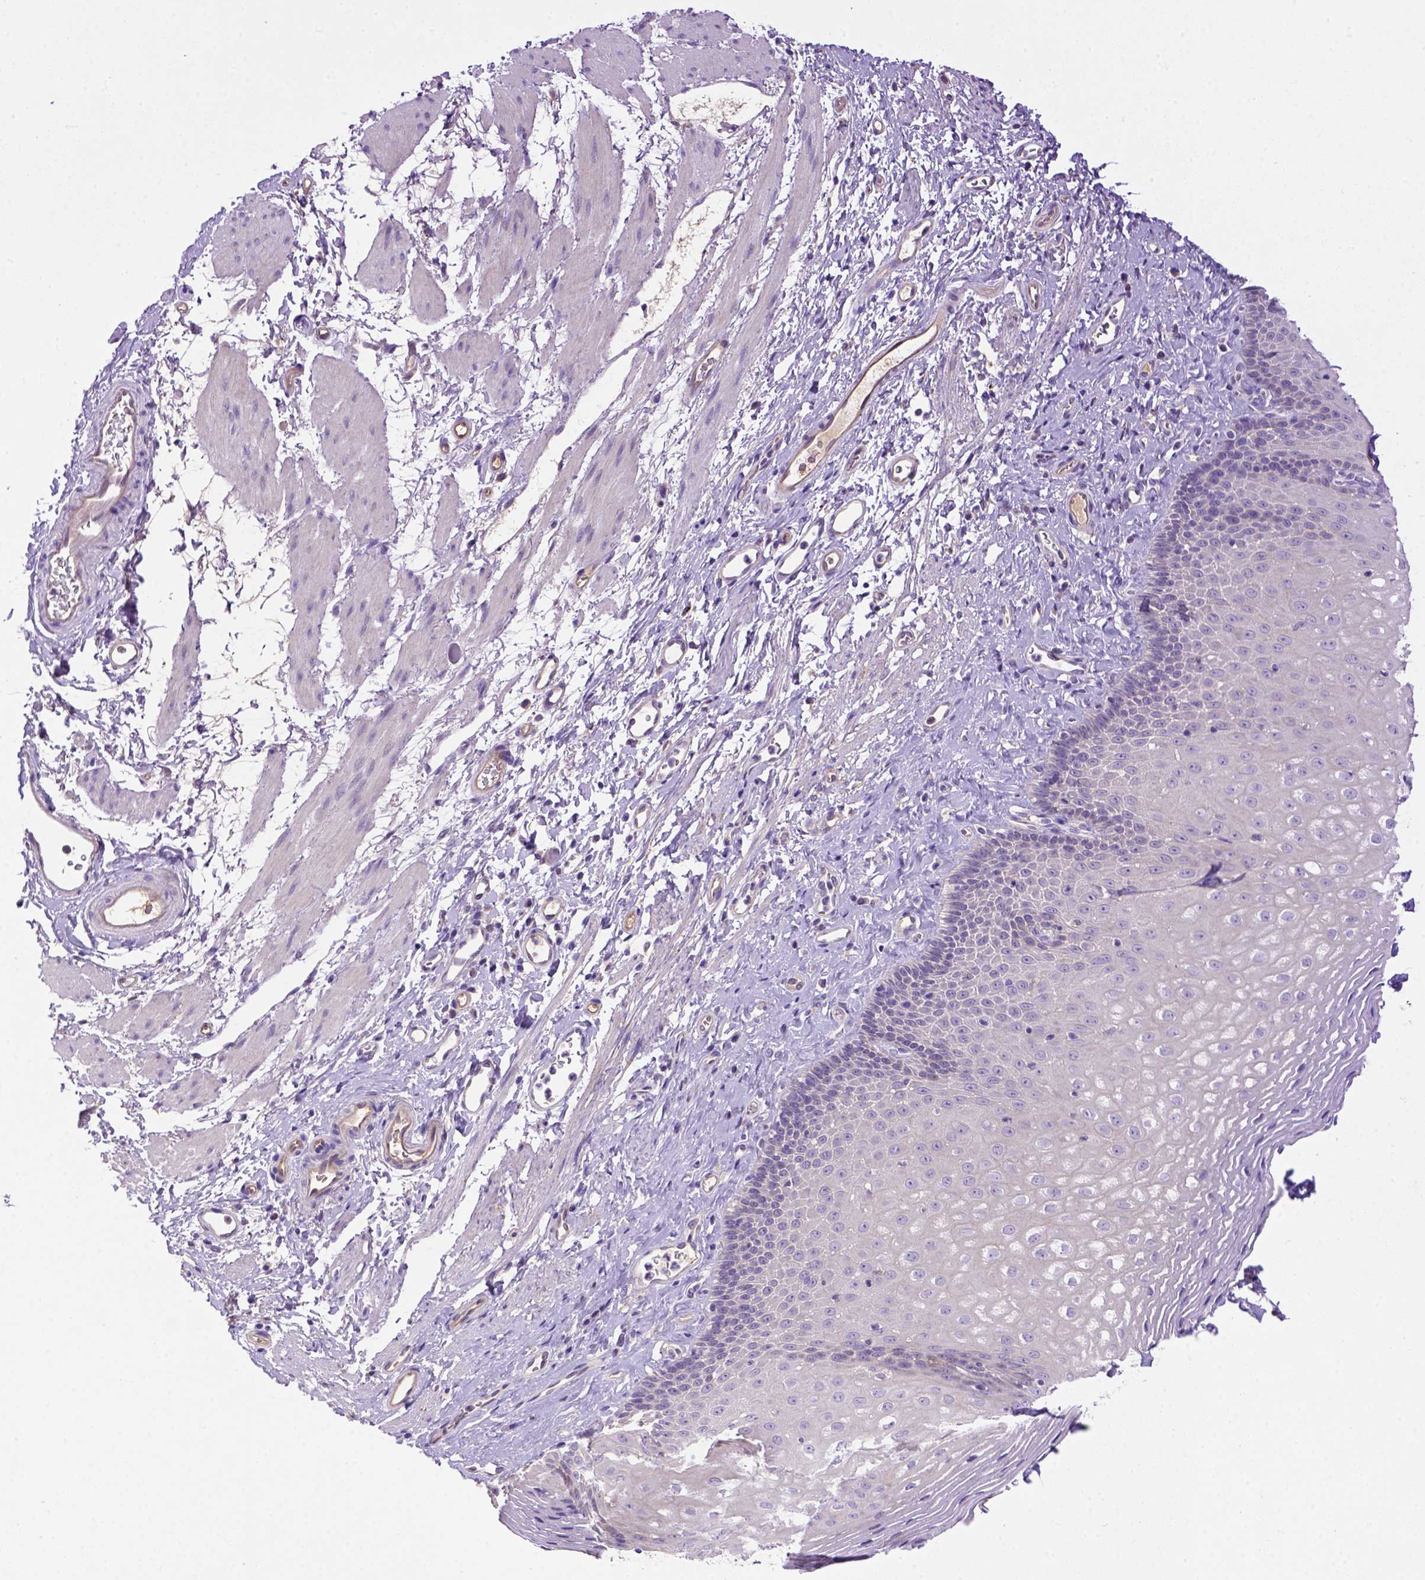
{"staining": {"intensity": "moderate", "quantity": "<25%", "location": "cytoplasmic/membranous"}, "tissue": "esophagus", "cell_type": "Squamous epithelial cells", "image_type": "normal", "snomed": [{"axis": "morphology", "description": "Normal tissue, NOS"}, {"axis": "topography", "description": "Esophagus"}], "caption": "A low amount of moderate cytoplasmic/membranous positivity is present in approximately <25% of squamous epithelial cells in normal esophagus. Immunohistochemistry (ihc) stains the protein in brown and the nuclei are stained blue.", "gene": "DEPDC1B", "patient": {"sex": "female", "age": 68}}